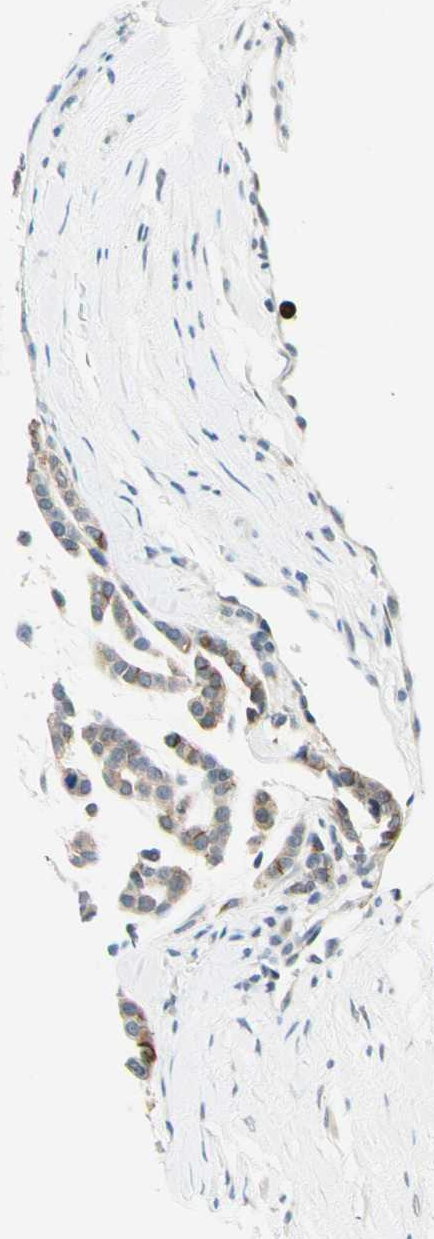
{"staining": {"intensity": "moderate", "quantity": "<25%", "location": "cytoplasmic/membranous"}, "tissue": "head and neck cancer", "cell_type": "Tumor cells", "image_type": "cancer", "snomed": [{"axis": "morphology", "description": "Adenocarcinoma, NOS"}, {"axis": "morphology", "description": "Adenoma, NOS"}, {"axis": "topography", "description": "Head-Neck"}], "caption": "The micrograph demonstrates immunohistochemical staining of head and neck adenoma. There is moderate cytoplasmic/membranous staining is identified in about <25% of tumor cells.", "gene": "TREM2", "patient": {"sex": "female", "age": 55}}